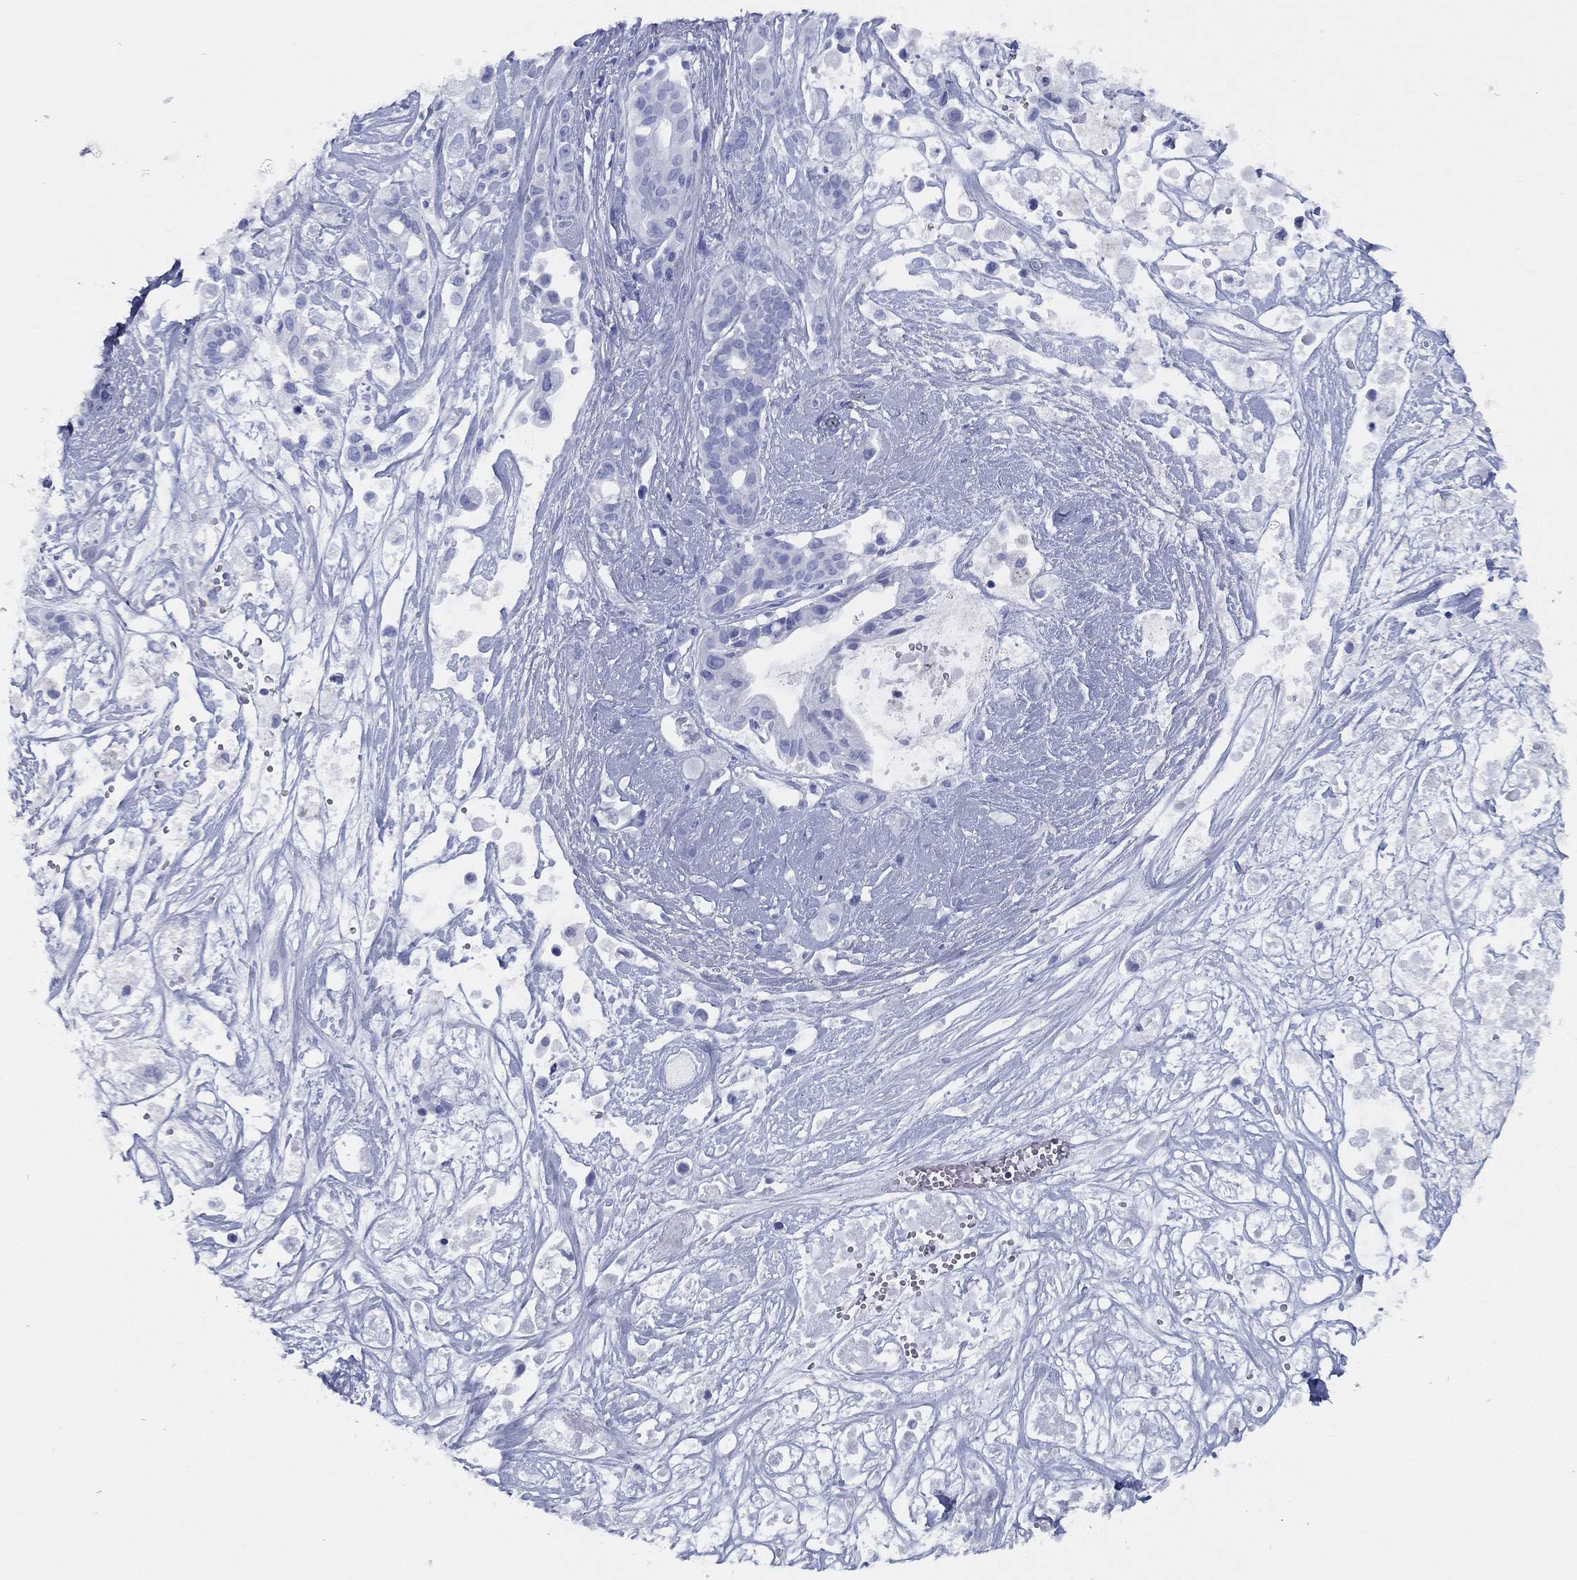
{"staining": {"intensity": "negative", "quantity": "none", "location": "none"}, "tissue": "pancreatic cancer", "cell_type": "Tumor cells", "image_type": "cancer", "snomed": [{"axis": "morphology", "description": "Adenocarcinoma, NOS"}, {"axis": "topography", "description": "Pancreas"}], "caption": "Histopathology image shows no significant protein staining in tumor cells of pancreatic adenocarcinoma. (DAB (3,3'-diaminobenzidine) IHC with hematoxylin counter stain).", "gene": "TMEM252", "patient": {"sex": "male", "age": 44}}